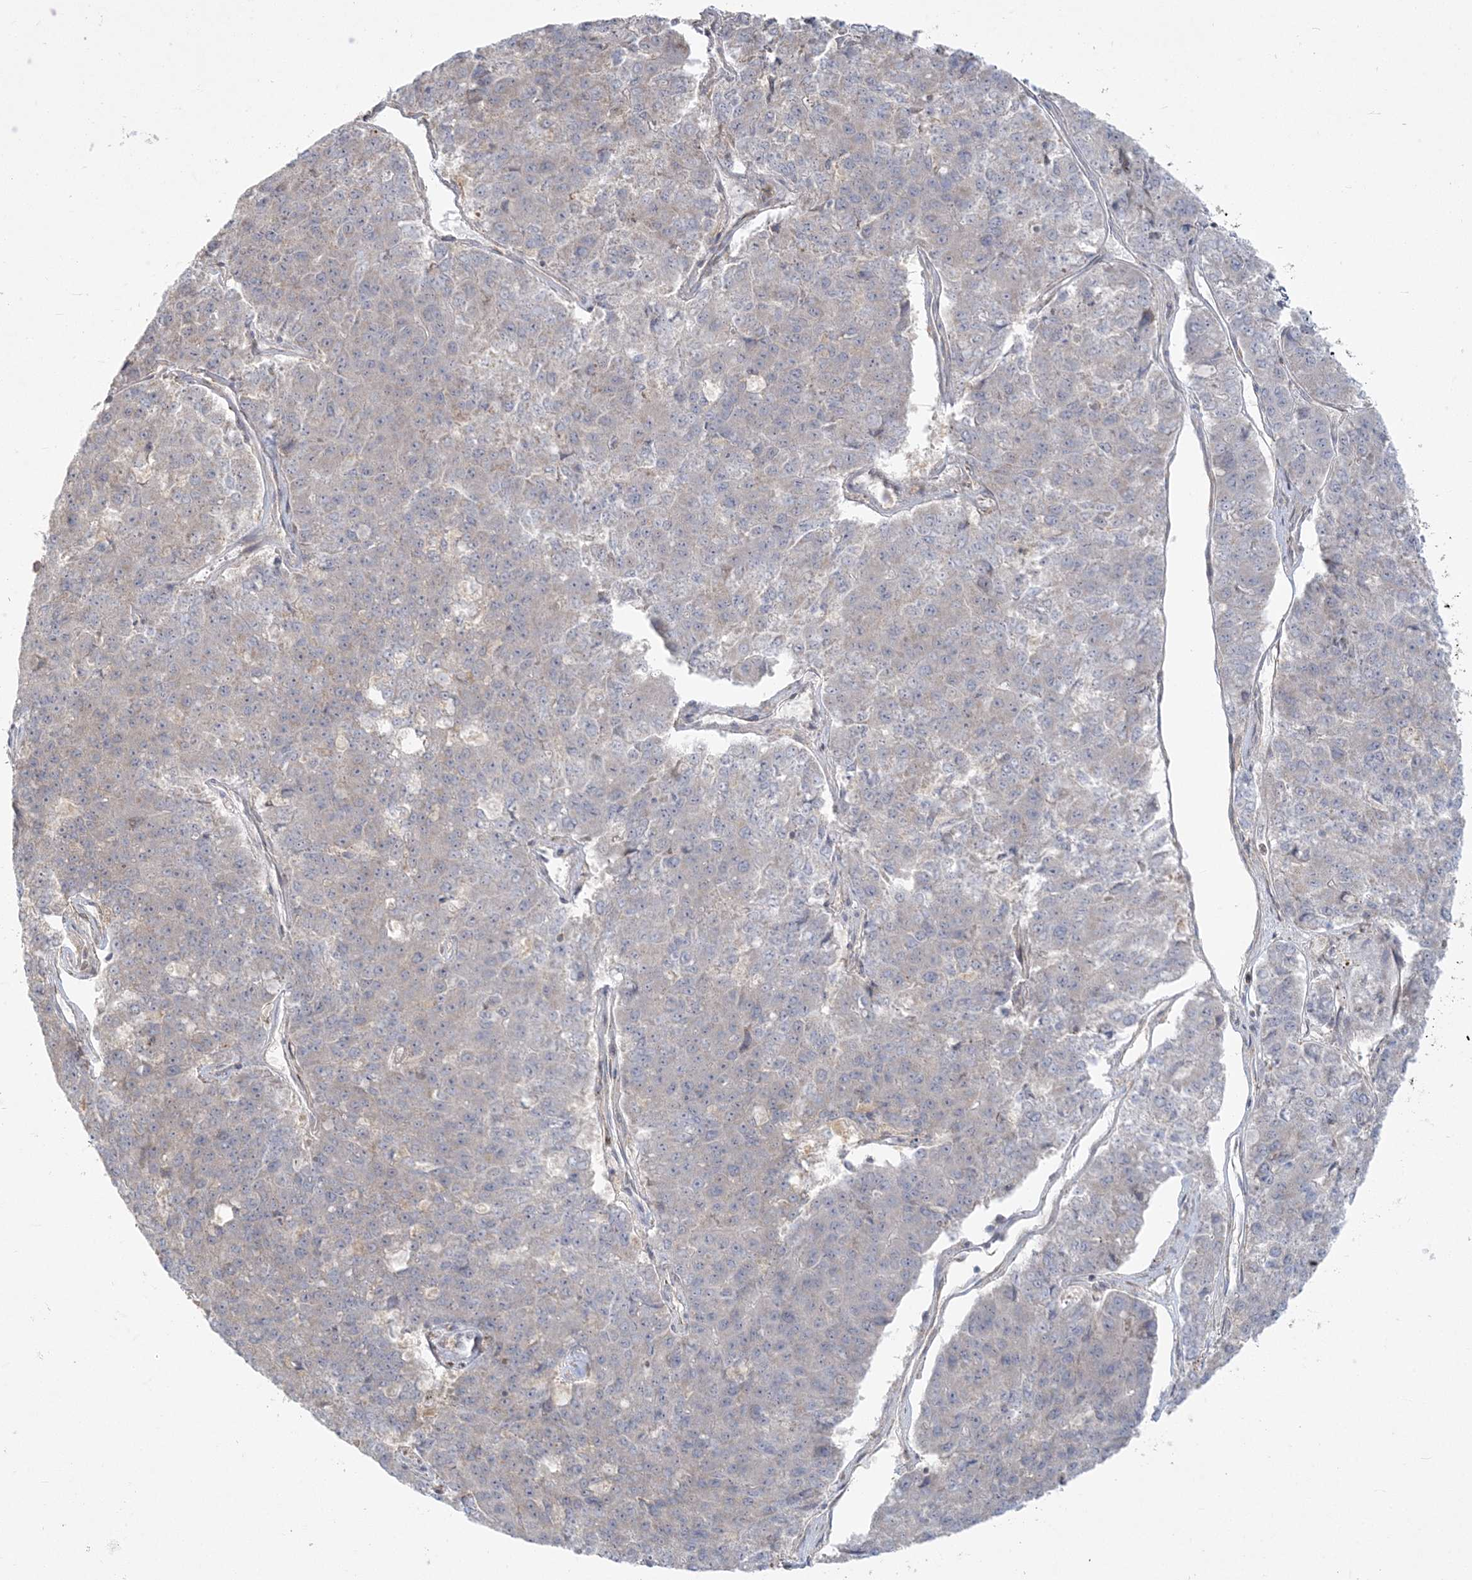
{"staining": {"intensity": "negative", "quantity": "none", "location": "none"}, "tissue": "pancreatic cancer", "cell_type": "Tumor cells", "image_type": "cancer", "snomed": [{"axis": "morphology", "description": "Adenocarcinoma, NOS"}, {"axis": "topography", "description": "Pancreas"}], "caption": "Immunohistochemical staining of pancreatic adenocarcinoma shows no significant positivity in tumor cells.", "gene": "ZC3H6", "patient": {"sex": "male", "age": 50}}